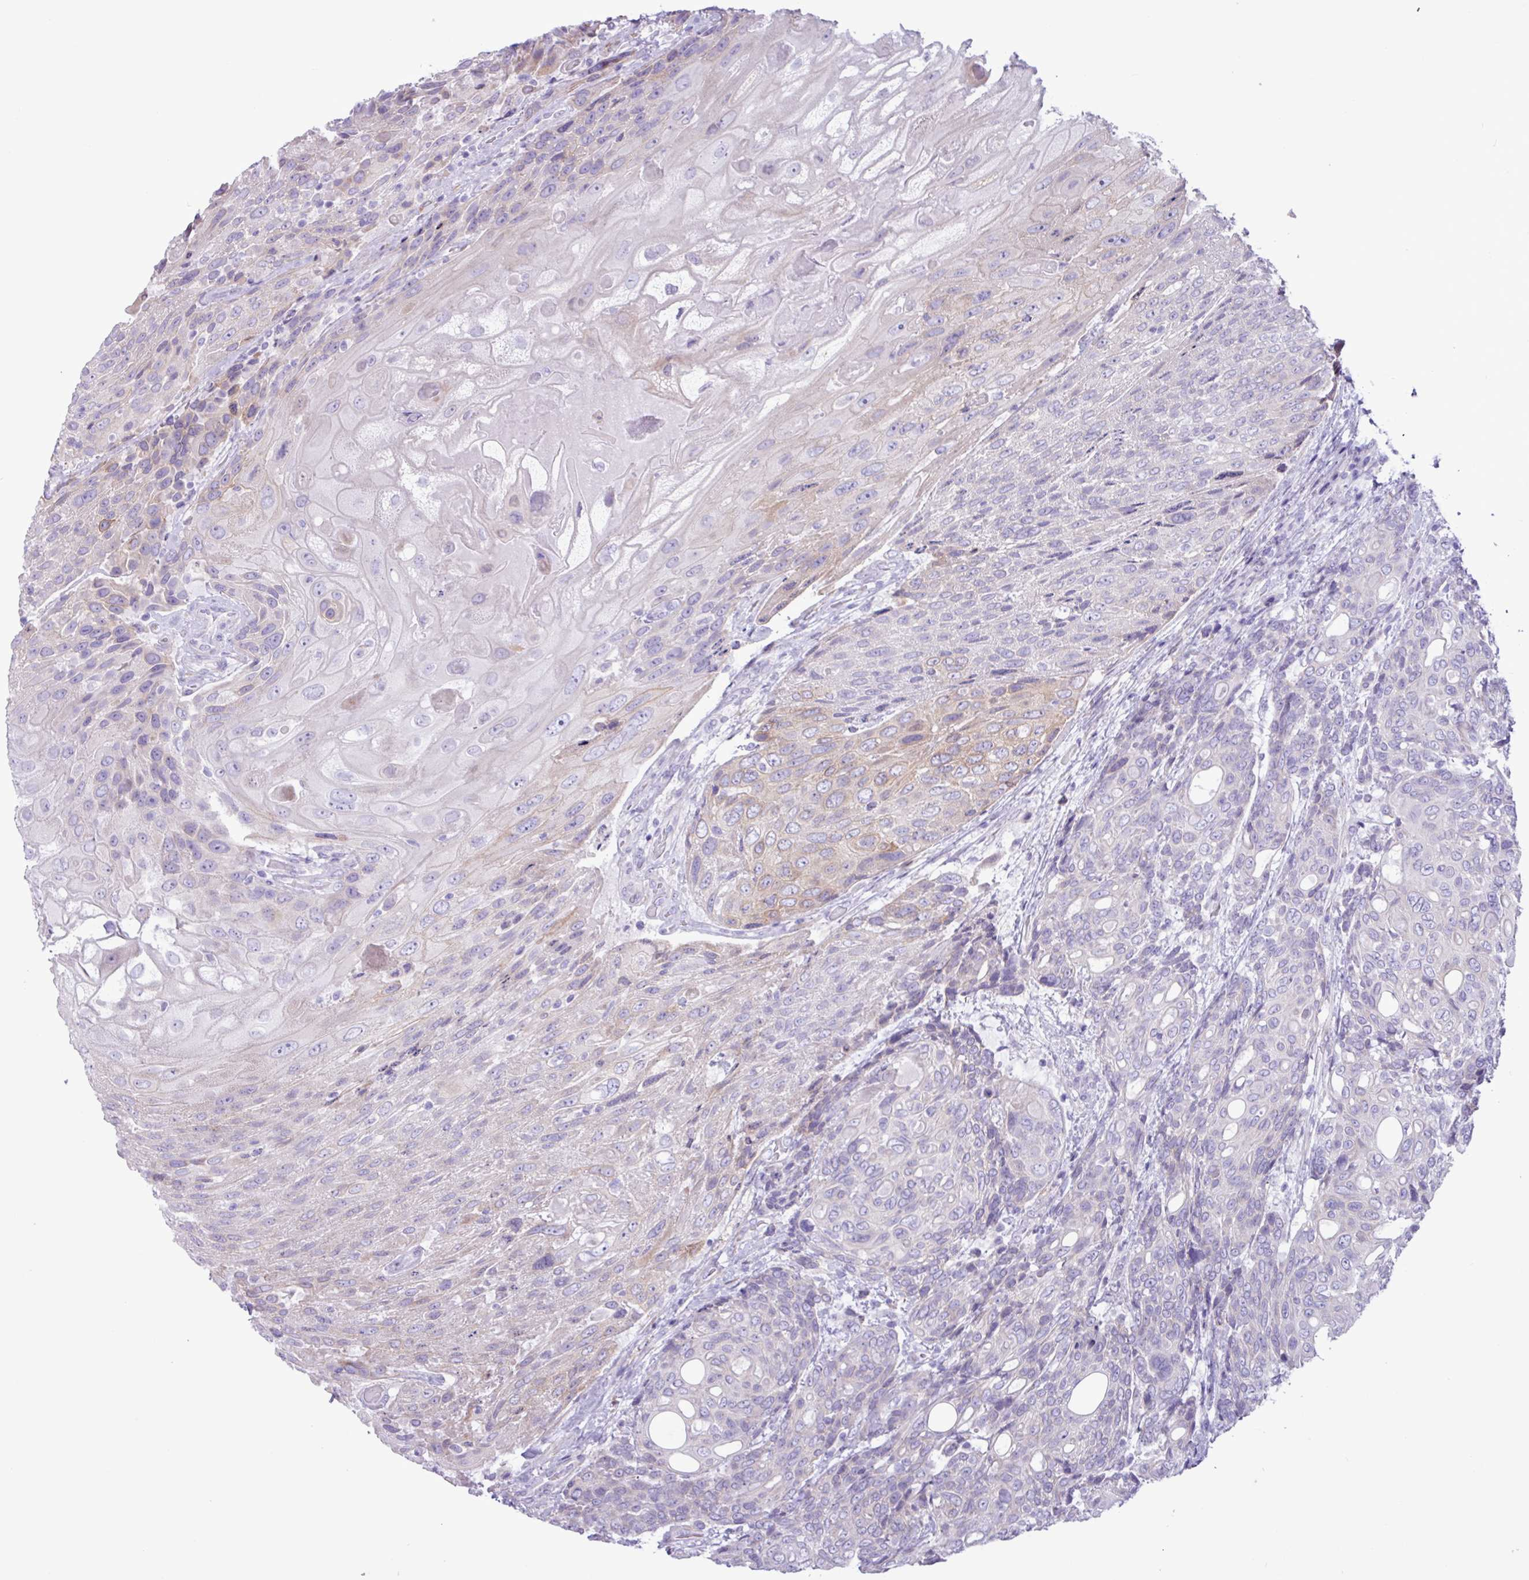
{"staining": {"intensity": "moderate", "quantity": "<25%", "location": "cytoplasmic/membranous"}, "tissue": "urothelial cancer", "cell_type": "Tumor cells", "image_type": "cancer", "snomed": [{"axis": "morphology", "description": "Urothelial carcinoma, High grade"}, {"axis": "topography", "description": "Urinary bladder"}], "caption": "Approximately <25% of tumor cells in human urothelial cancer demonstrate moderate cytoplasmic/membranous protein staining as visualized by brown immunohistochemical staining.", "gene": "SLC38A1", "patient": {"sex": "female", "age": 70}}